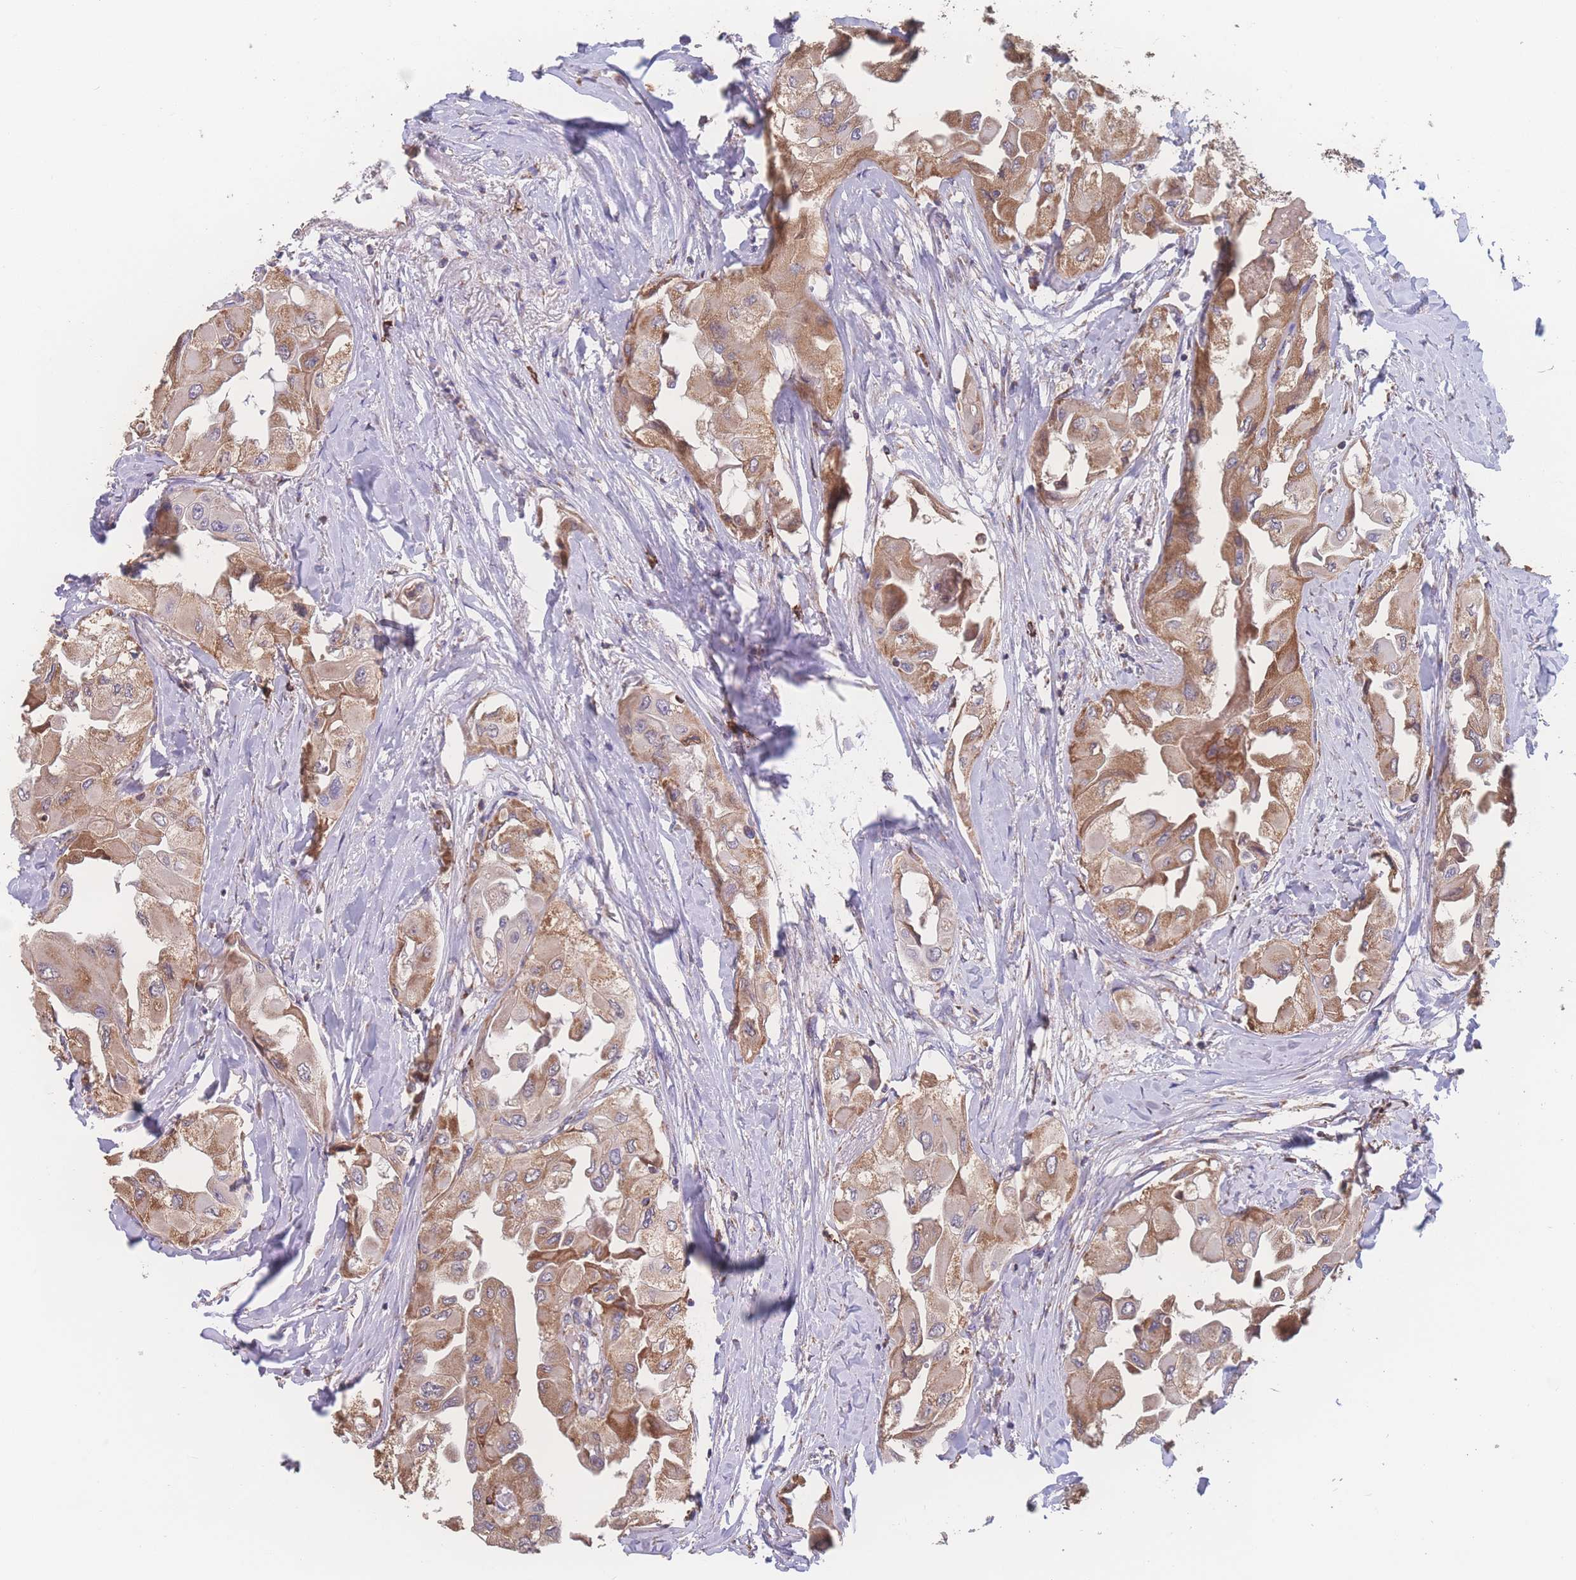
{"staining": {"intensity": "moderate", "quantity": ">75%", "location": "cytoplasmic/membranous"}, "tissue": "thyroid cancer", "cell_type": "Tumor cells", "image_type": "cancer", "snomed": [{"axis": "morphology", "description": "Normal tissue, NOS"}, {"axis": "morphology", "description": "Papillary adenocarcinoma, NOS"}, {"axis": "topography", "description": "Thyroid gland"}], "caption": "Protein expression analysis of thyroid papillary adenocarcinoma exhibits moderate cytoplasmic/membranous expression in about >75% of tumor cells.", "gene": "SGSM3", "patient": {"sex": "female", "age": 59}}